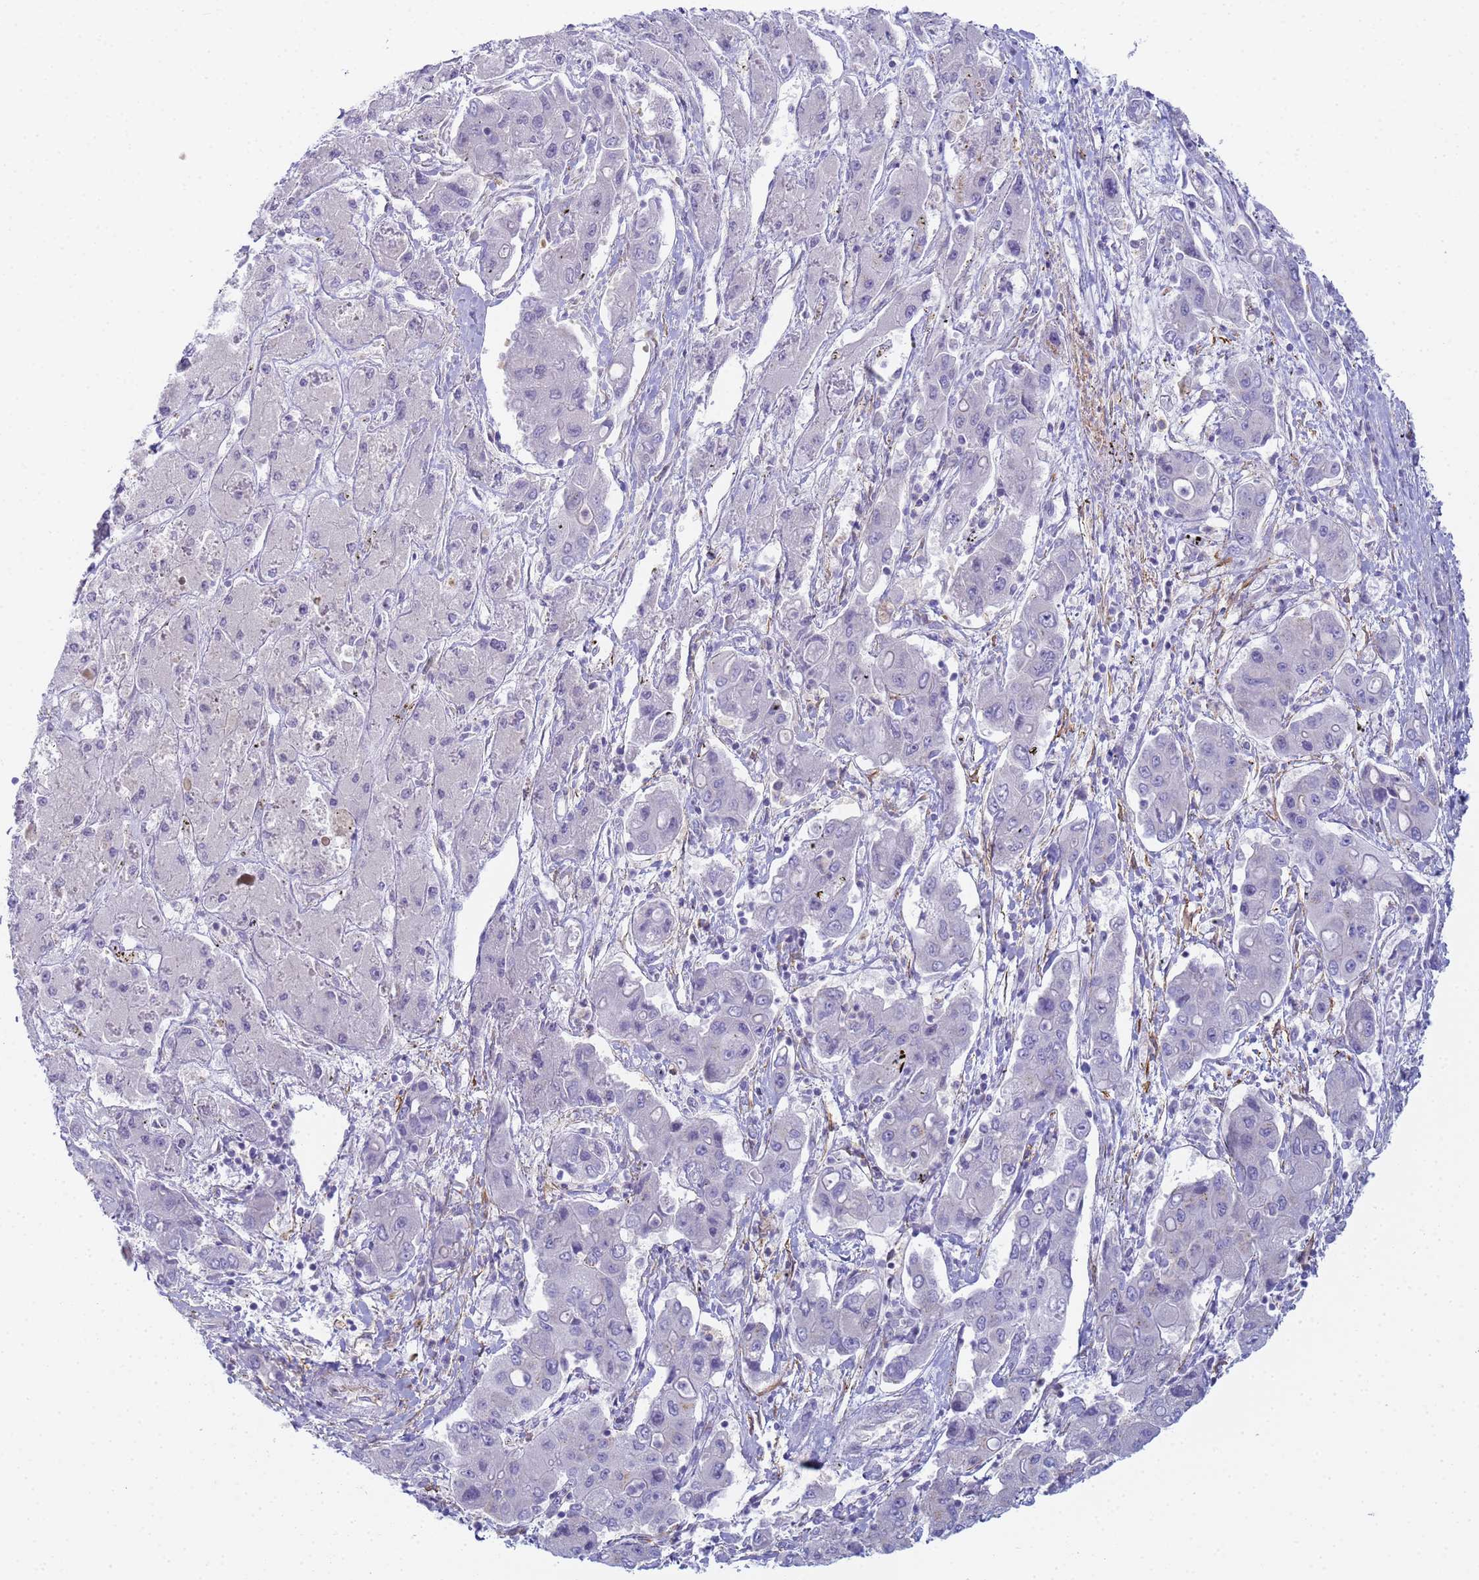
{"staining": {"intensity": "negative", "quantity": "none", "location": "none"}, "tissue": "liver cancer", "cell_type": "Tumor cells", "image_type": "cancer", "snomed": [{"axis": "morphology", "description": "Cholangiocarcinoma"}, {"axis": "topography", "description": "Liver"}], "caption": "DAB (3,3'-diaminobenzidine) immunohistochemical staining of human liver cancer (cholangiocarcinoma) exhibits no significant expression in tumor cells. (Stains: DAB (3,3'-diaminobenzidine) IHC with hematoxylin counter stain, Microscopy: brightfield microscopy at high magnification).", "gene": "CR1", "patient": {"sex": "male", "age": 67}}